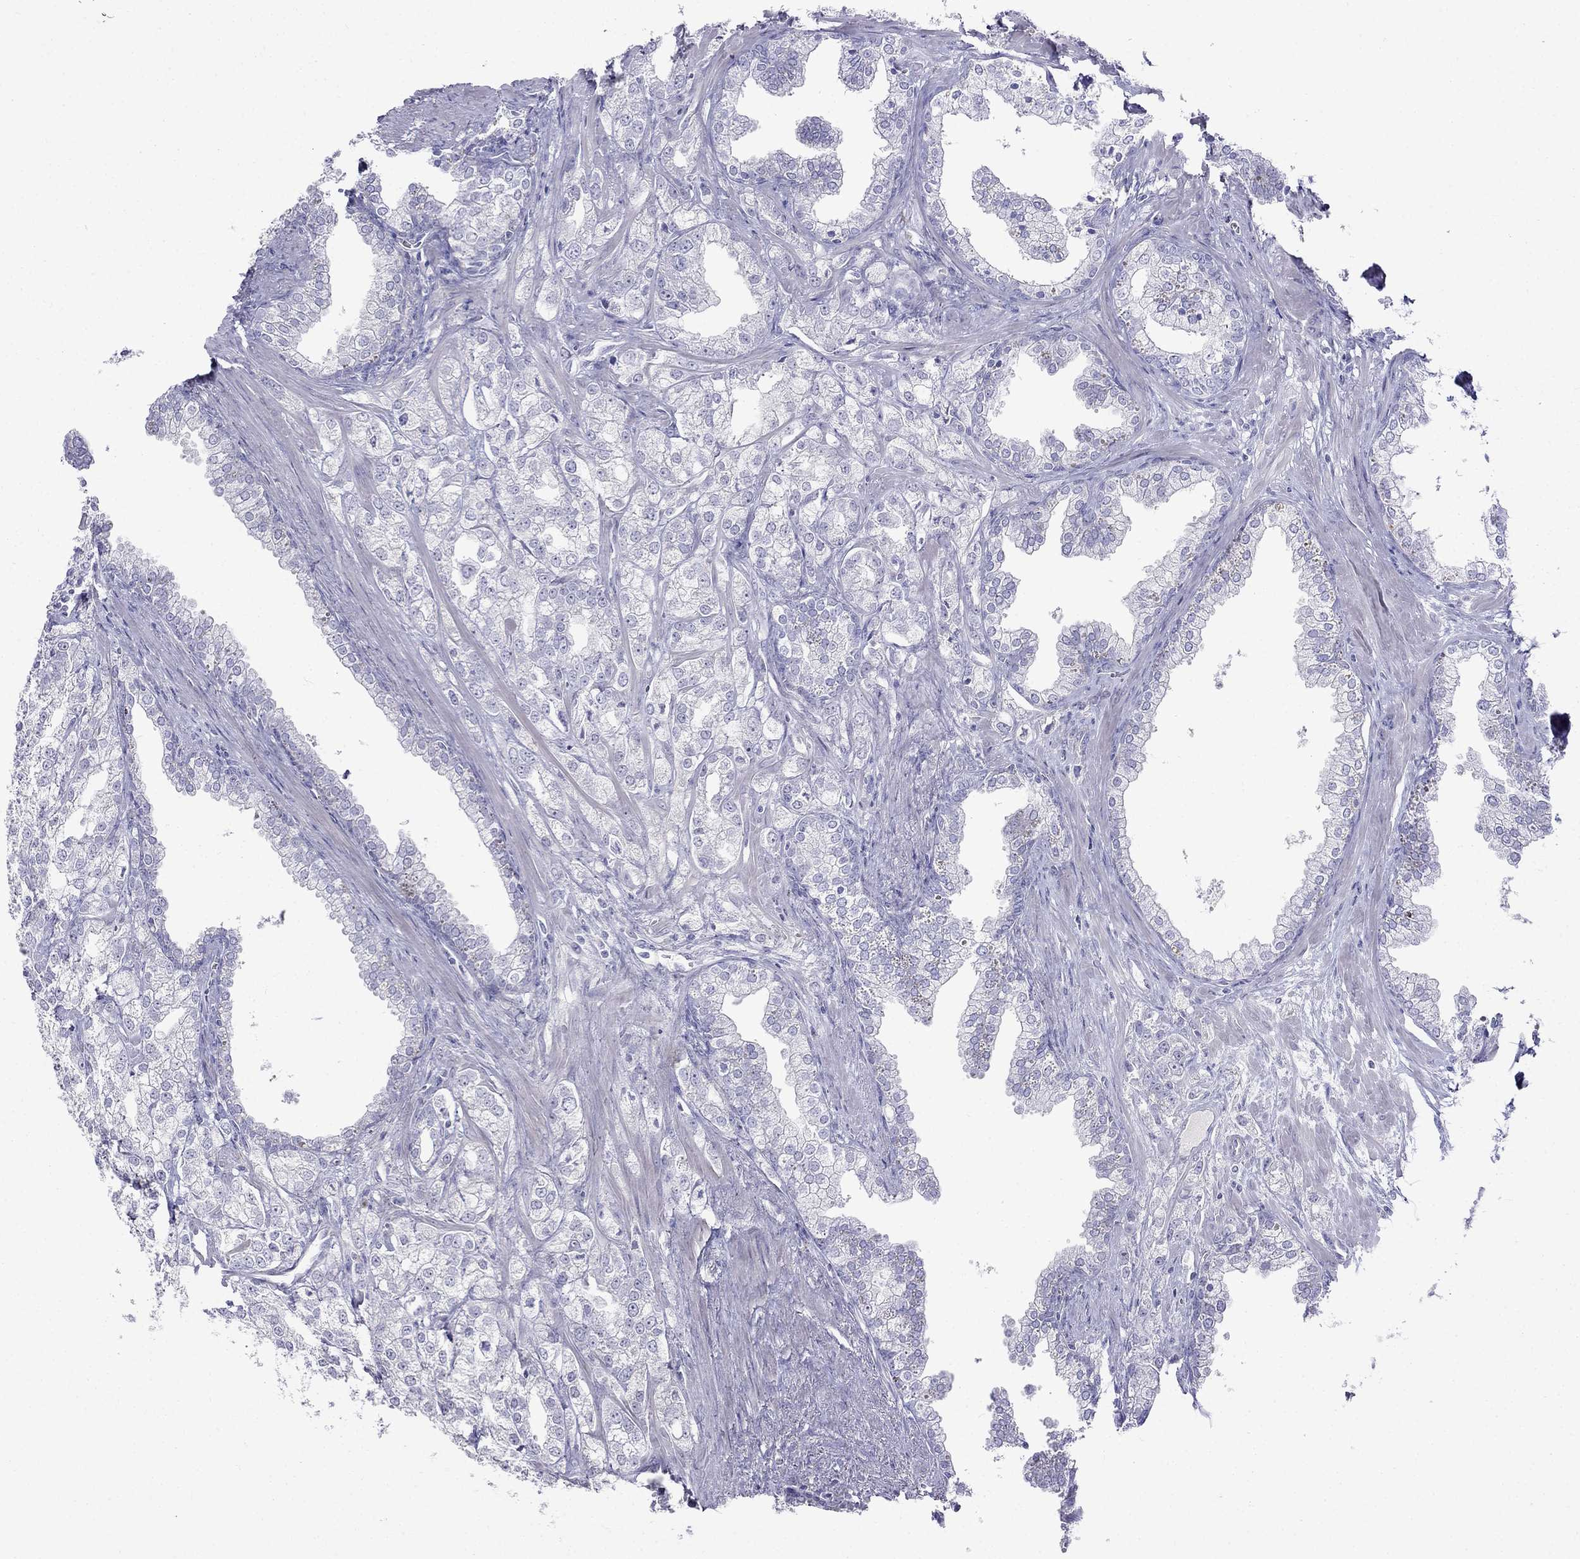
{"staining": {"intensity": "negative", "quantity": "none", "location": "none"}, "tissue": "prostate cancer", "cell_type": "Tumor cells", "image_type": "cancer", "snomed": [{"axis": "morphology", "description": "Adenocarcinoma, NOS"}, {"axis": "topography", "description": "Prostate"}], "caption": "Prostate adenocarcinoma was stained to show a protein in brown. There is no significant expression in tumor cells. (DAB (3,3'-diaminobenzidine) immunohistochemistry (IHC) visualized using brightfield microscopy, high magnification).", "gene": "PATE1", "patient": {"sex": "male", "age": 70}}